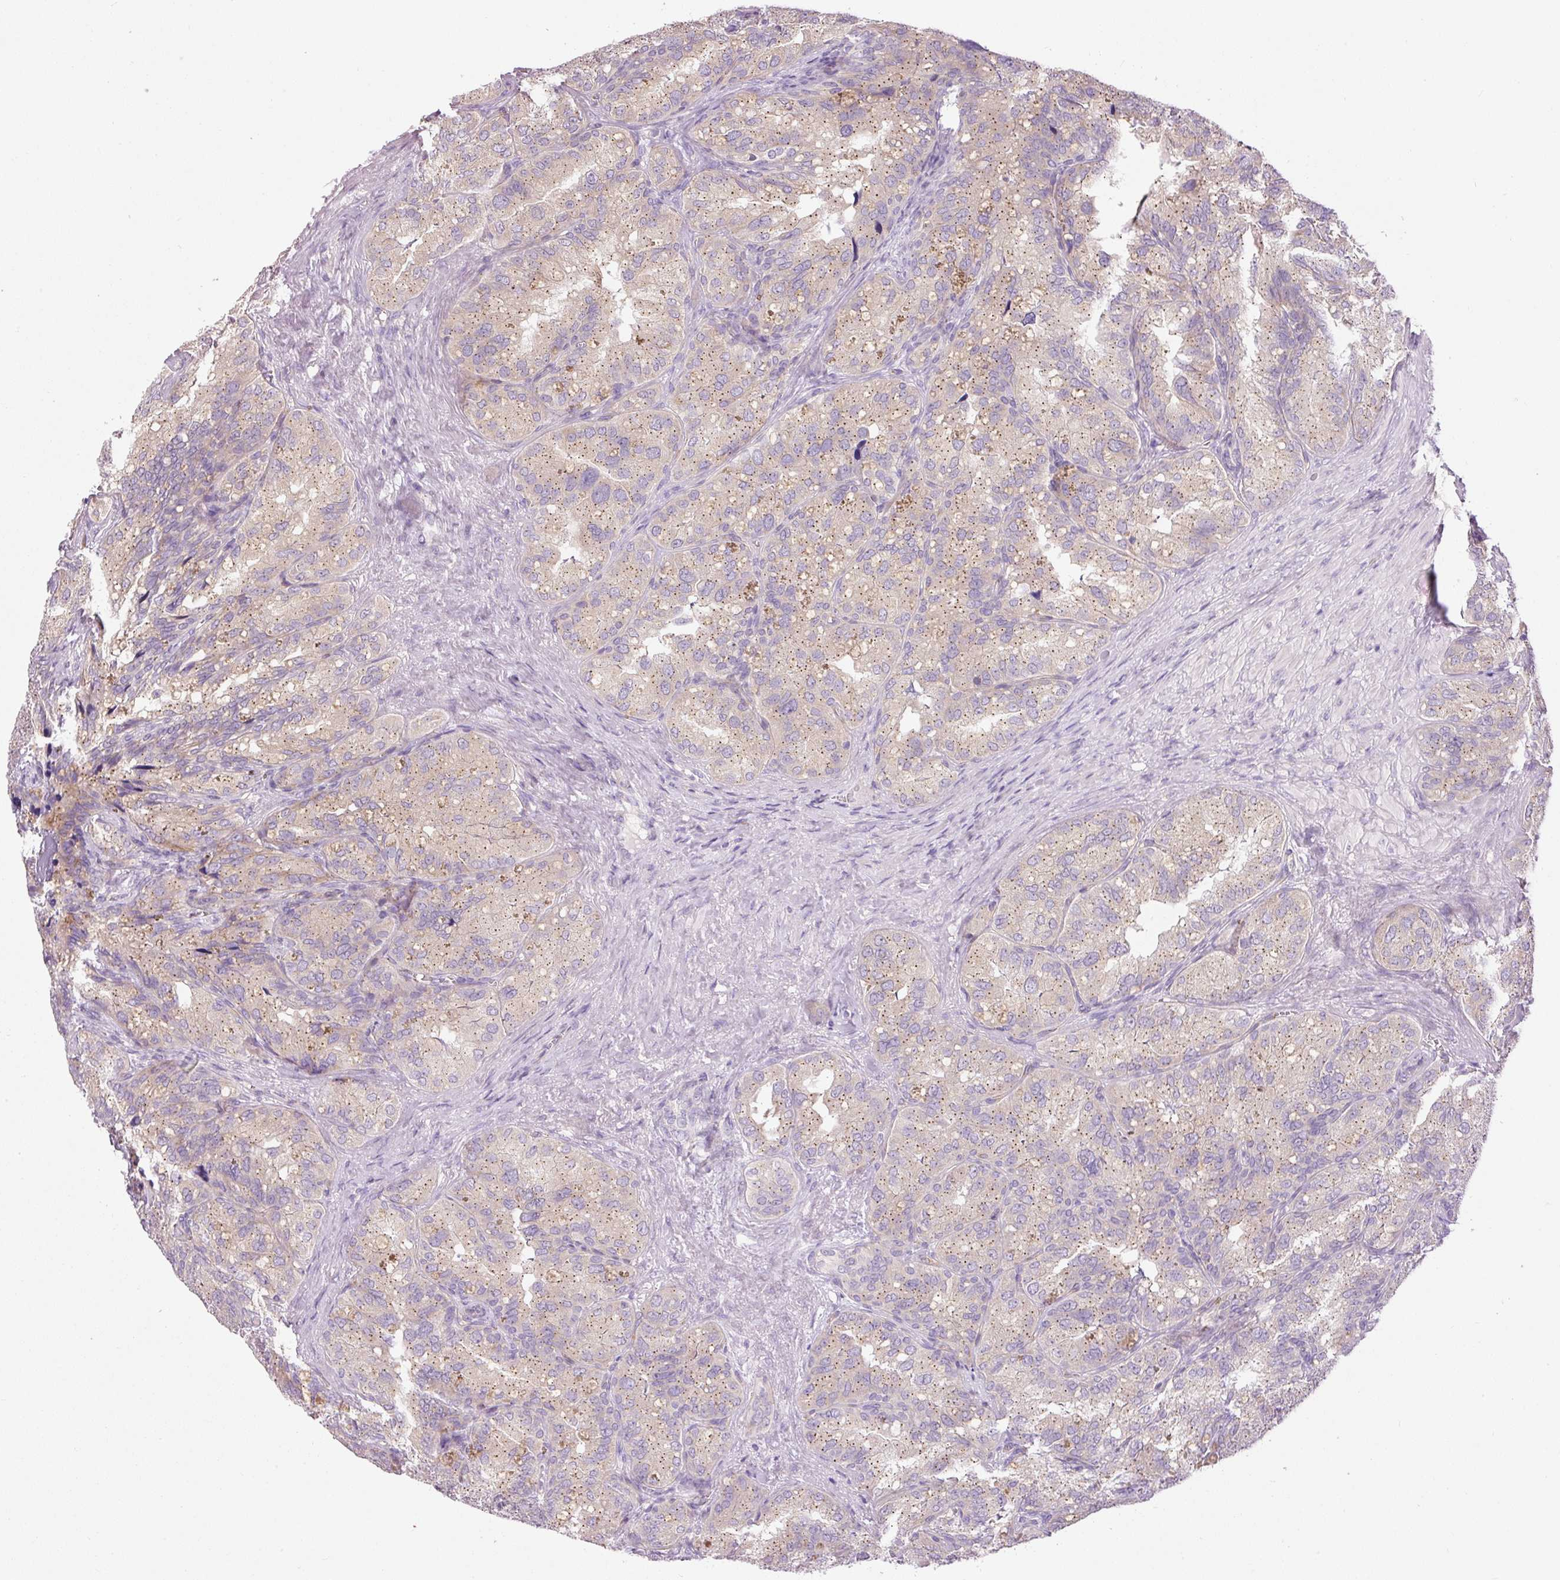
{"staining": {"intensity": "weak", "quantity": "25%-75%", "location": "cytoplasmic/membranous"}, "tissue": "seminal vesicle", "cell_type": "Glandular cells", "image_type": "normal", "snomed": [{"axis": "morphology", "description": "Normal tissue, NOS"}, {"axis": "topography", "description": "Seminal veicle"}], "caption": "The micrograph shows staining of benign seminal vesicle, revealing weak cytoplasmic/membranous protein expression (brown color) within glandular cells.", "gene": "PNPLA5", "patient": {"sex": "male", "age": 69}}